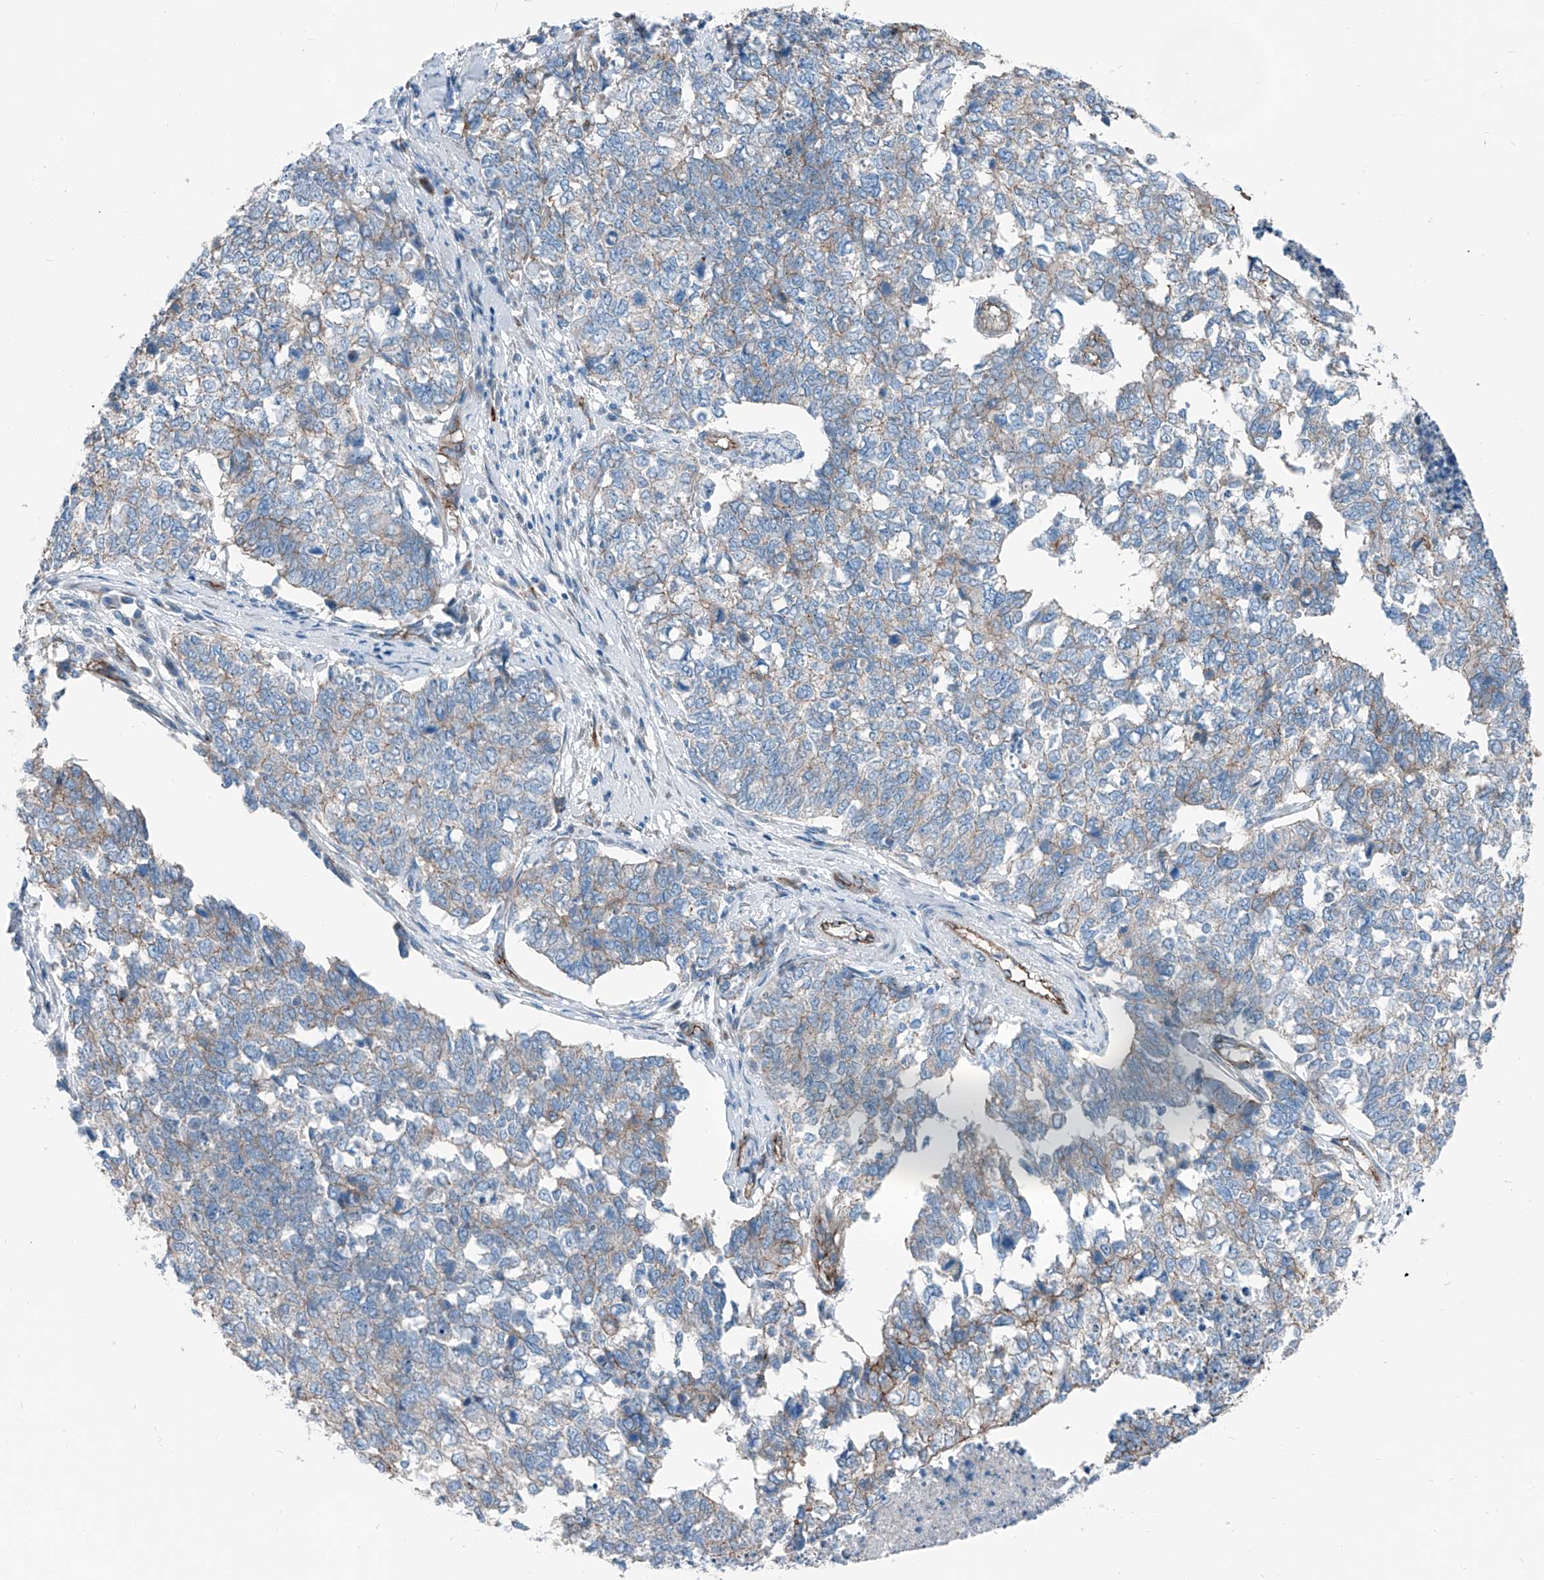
{"staining": {"intensity": "weak", "quantity": "<25%", "location": "cytoplasmic/membranous"}, "tissue": "cervical cancer", "cell_type": "Tumor cells", "image_type": "cancer", "snomed": [{"axis": "morphology", "description": "Squamous cell carcinoma, NOS"}, {"axis": "topography", "description": "Cervix"}], "caption": "DAB (3,3'-diaminobenzidine) immunohistochemical staining of human squamous cell carcinoma (cervical) shows no significant positivity in tumor cells.", "gene": "THEMIS2", "patient": {"sex": "female", "age": 63}}